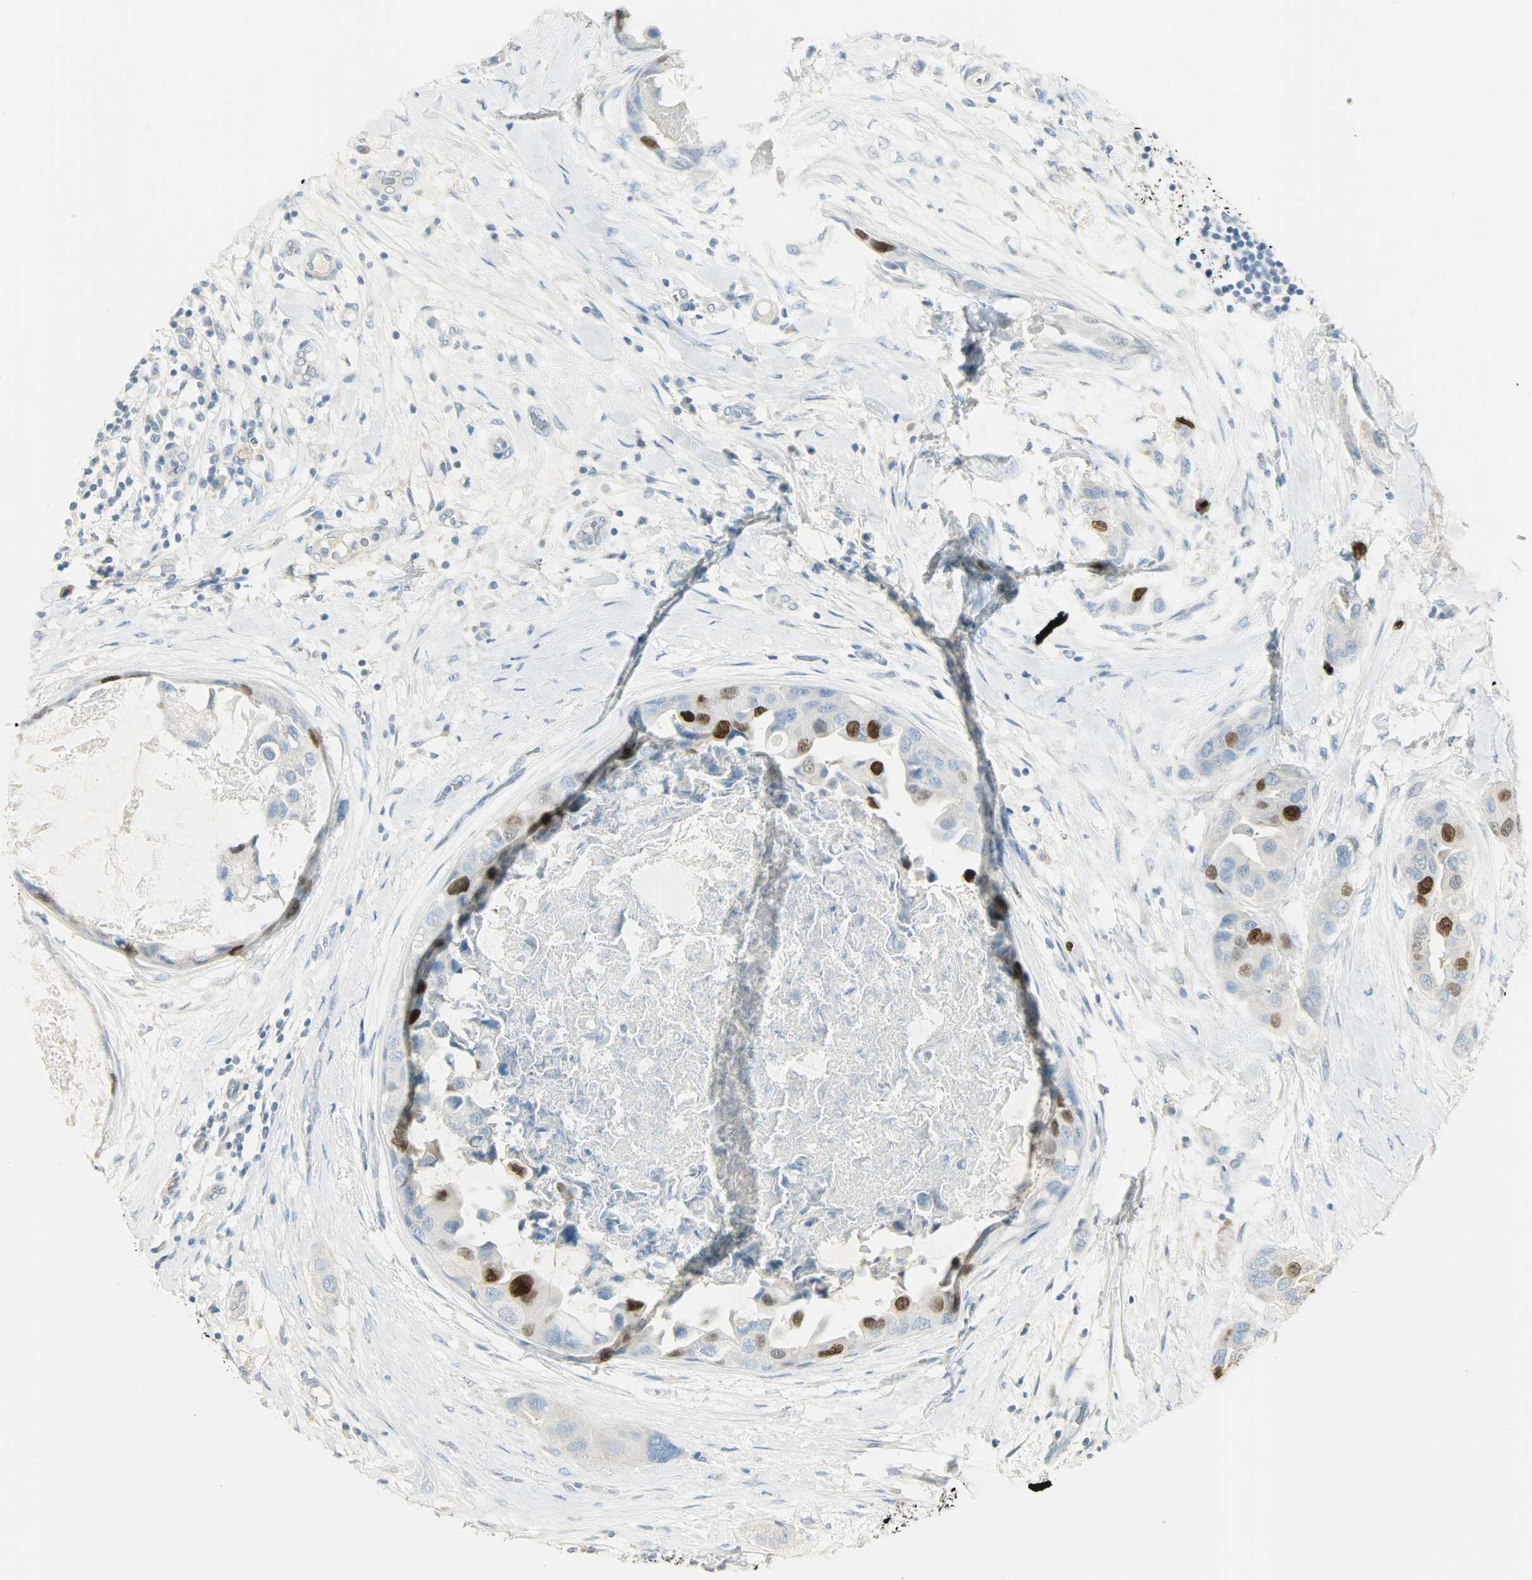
{"staining": {"intensity": "strong", "quantity": "<25%", "location": "cytoplasmic/membranous,nuclear"}, "tissue": "breast cancer", "cell_type": "Tumor cells", "image_type": "cancer", "snomed": [{"axis": "morphology", "description": "Duct carcinoma"}, {"axis": "topography", "description": "Breast"}], "caption": "Strong cytoplasmic/membranous and nuclear positivity is appreciated in approximately <25% of tumor cells in intraductal carcinoma (breast).", "gene": "TPX2", "patient": {"sex": "female", "age": 40}}